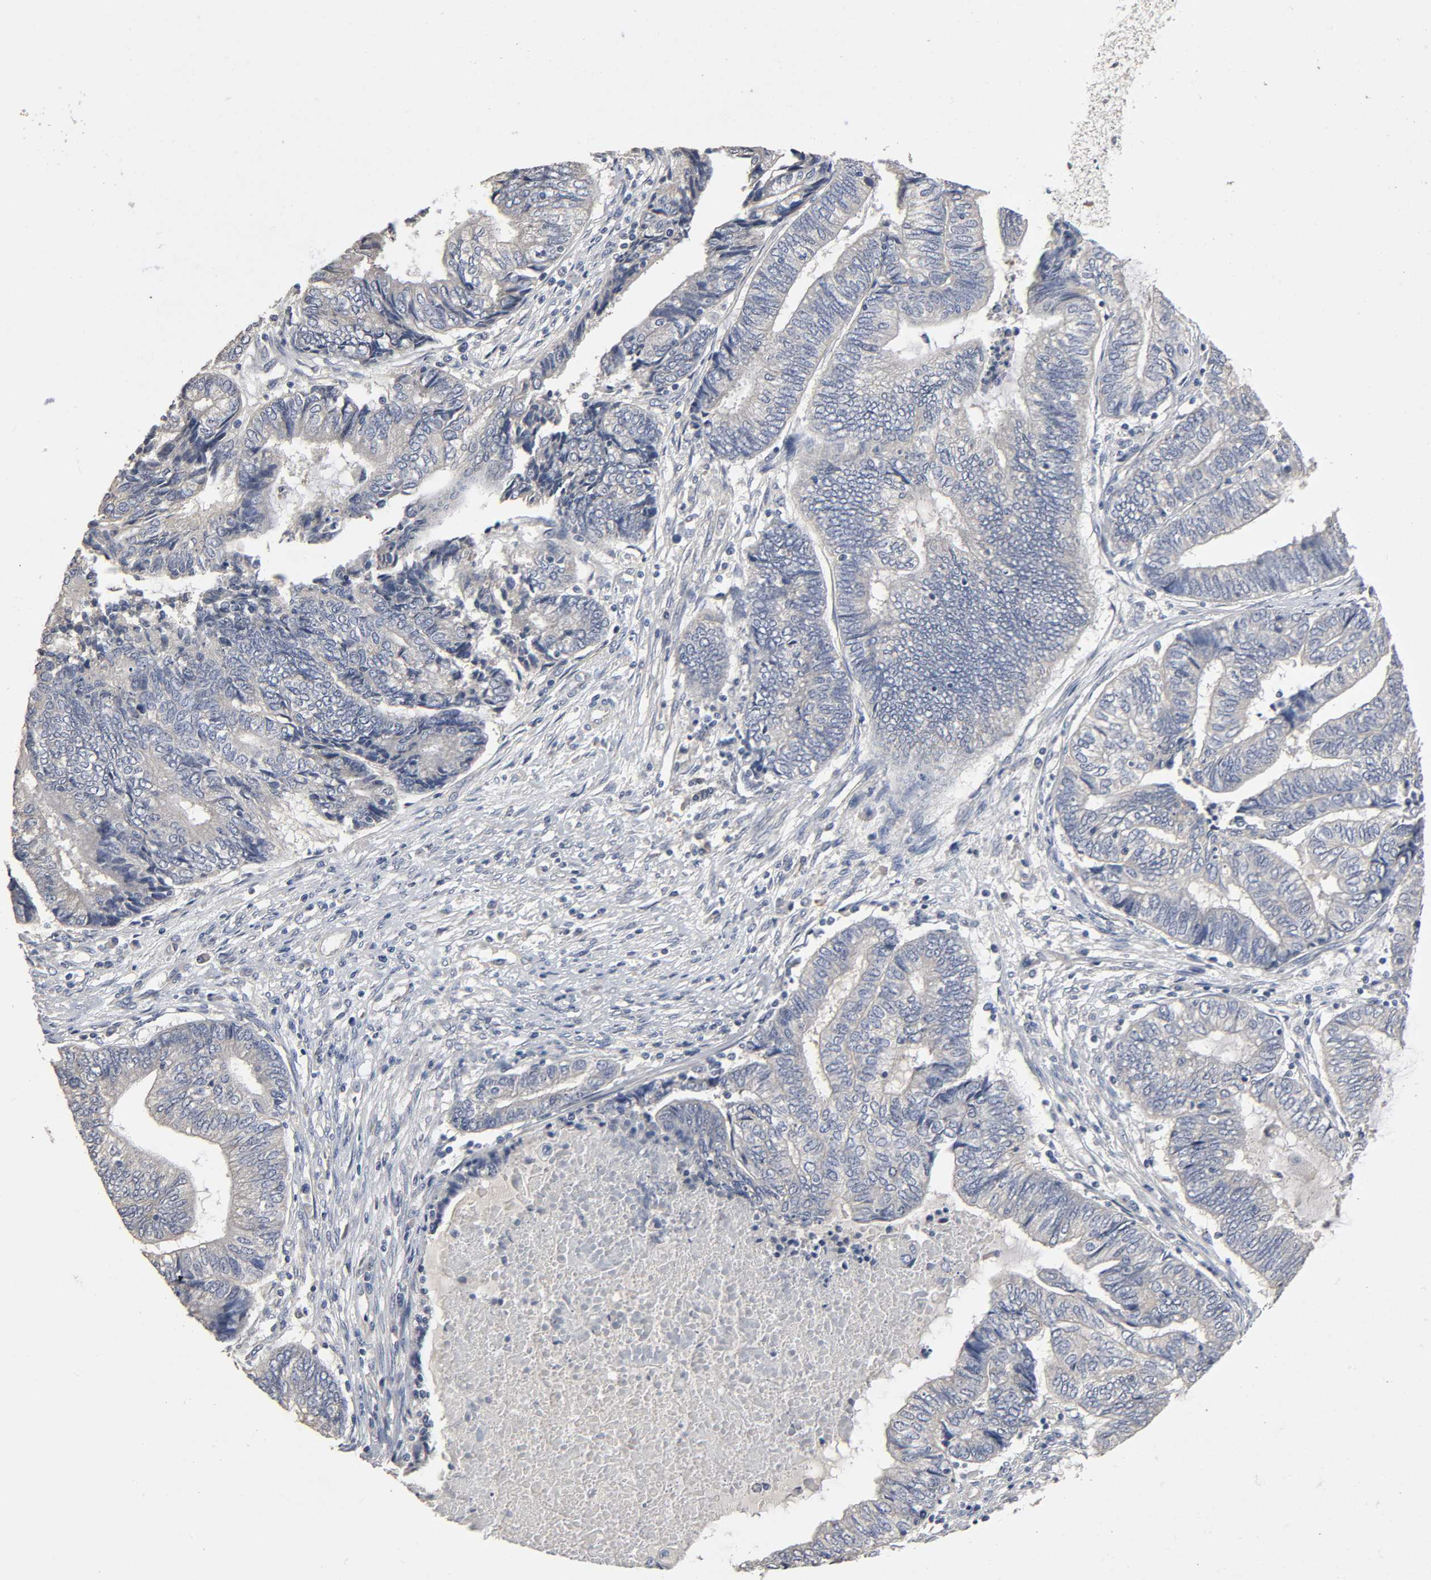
{"staining": {"intensity": "negative", "quantity": "none", "location": "none"}, "tissue": "endometrial cancer", "cell_type": "Tumor cells", "image_type": "cancer", "snomed": [{"axis": "morphology", "description": "Adenocarcinoma, NOS"}, {"axis": "topography", "description": "Uterus"}, {"axis": "topography", "description": "Endometrium"}], "caption": "IHC micrograph of endometrial cancer stained for a protein (brown), which exhibits no staining in tumor cells.", "gene": "SLC10A2", "patient": {"sex": "female", "age": 70}}